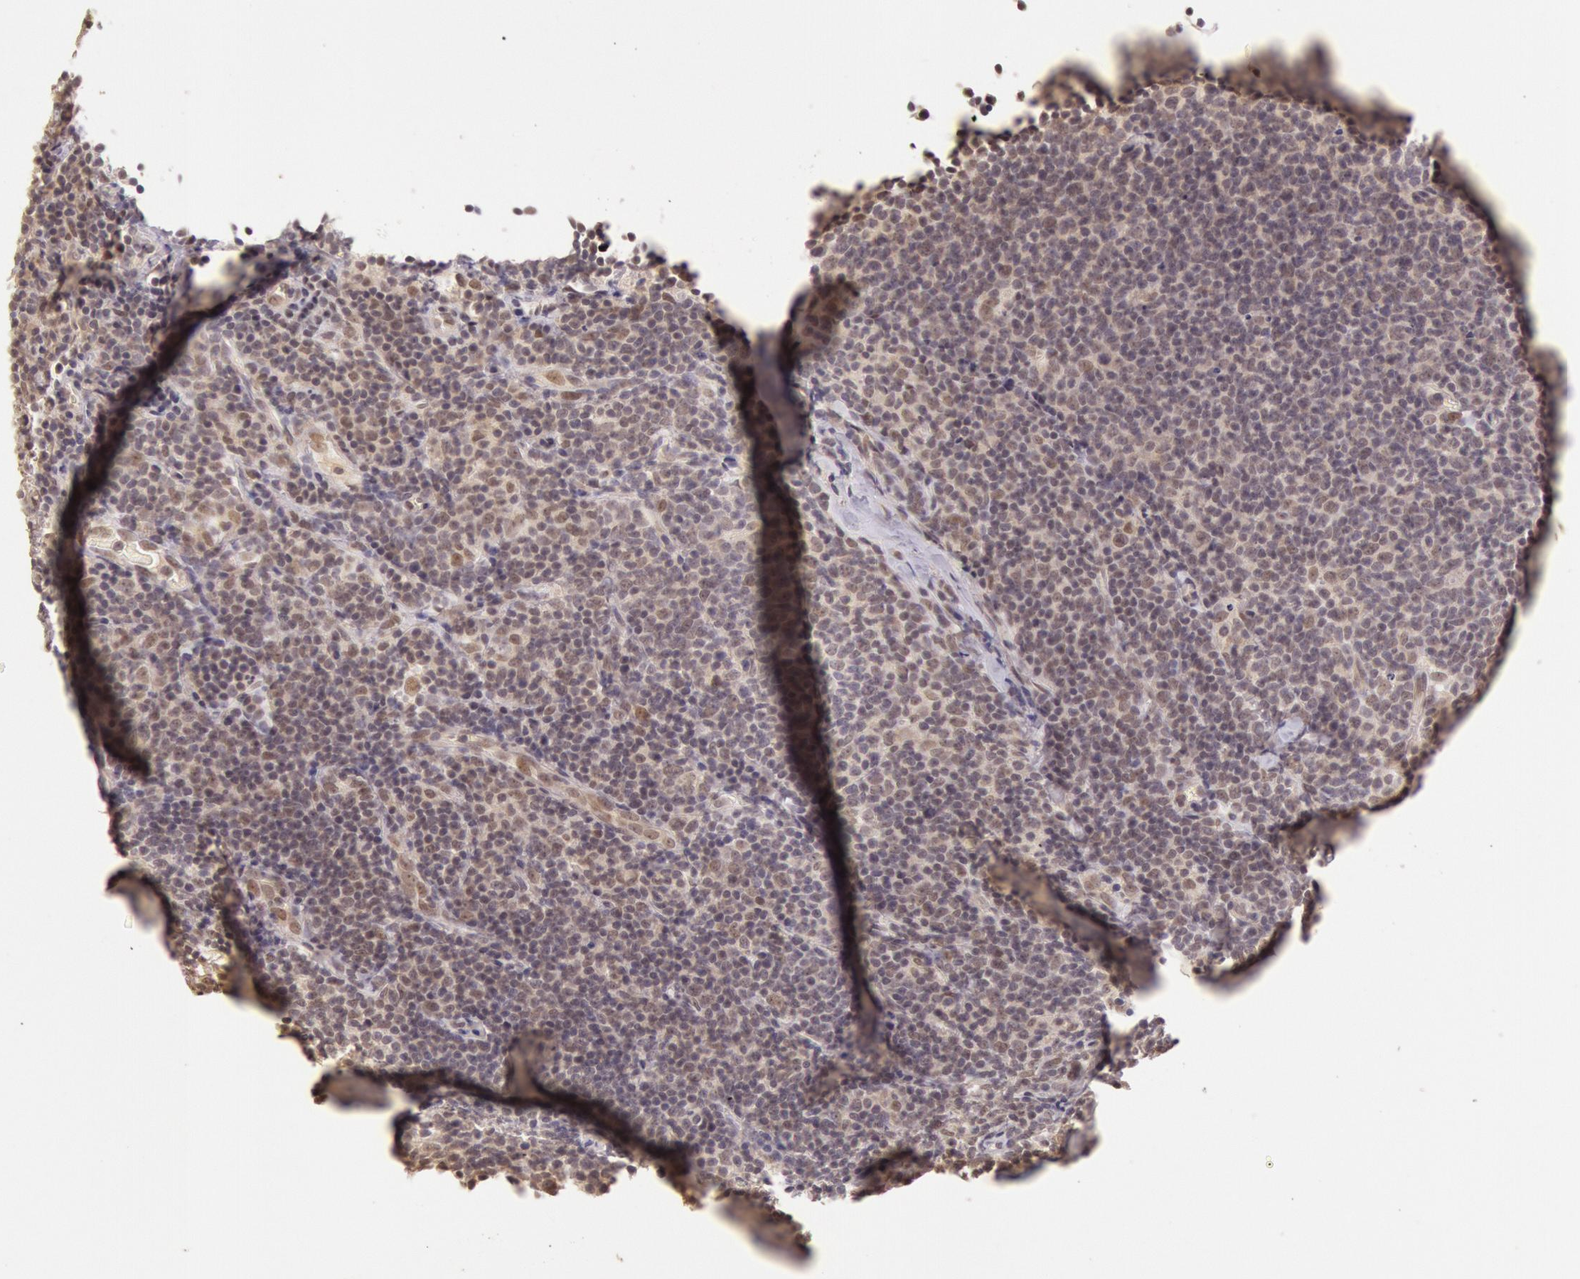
{"staining": {"intensity": "negative", "quantity": "none", "location": "none"}, "tissue": "lymphoma", "cell_type": "Tumor cells", "image_type": "cancer", "snomed": [{"axis": "morphology", "description": "Malignant lymphoma, non-Hodgkin's type, Low grade"}, {"axis": "topography", "description": "Lymph node"}], "caption": "Photomicrograph shows no protein staining in tumor cells of malignant lymphoma, non-Hodgkin's type (low-grade) tissue.", "gene": "RTL10", "patient": {"sex": "male", "age": 74}}